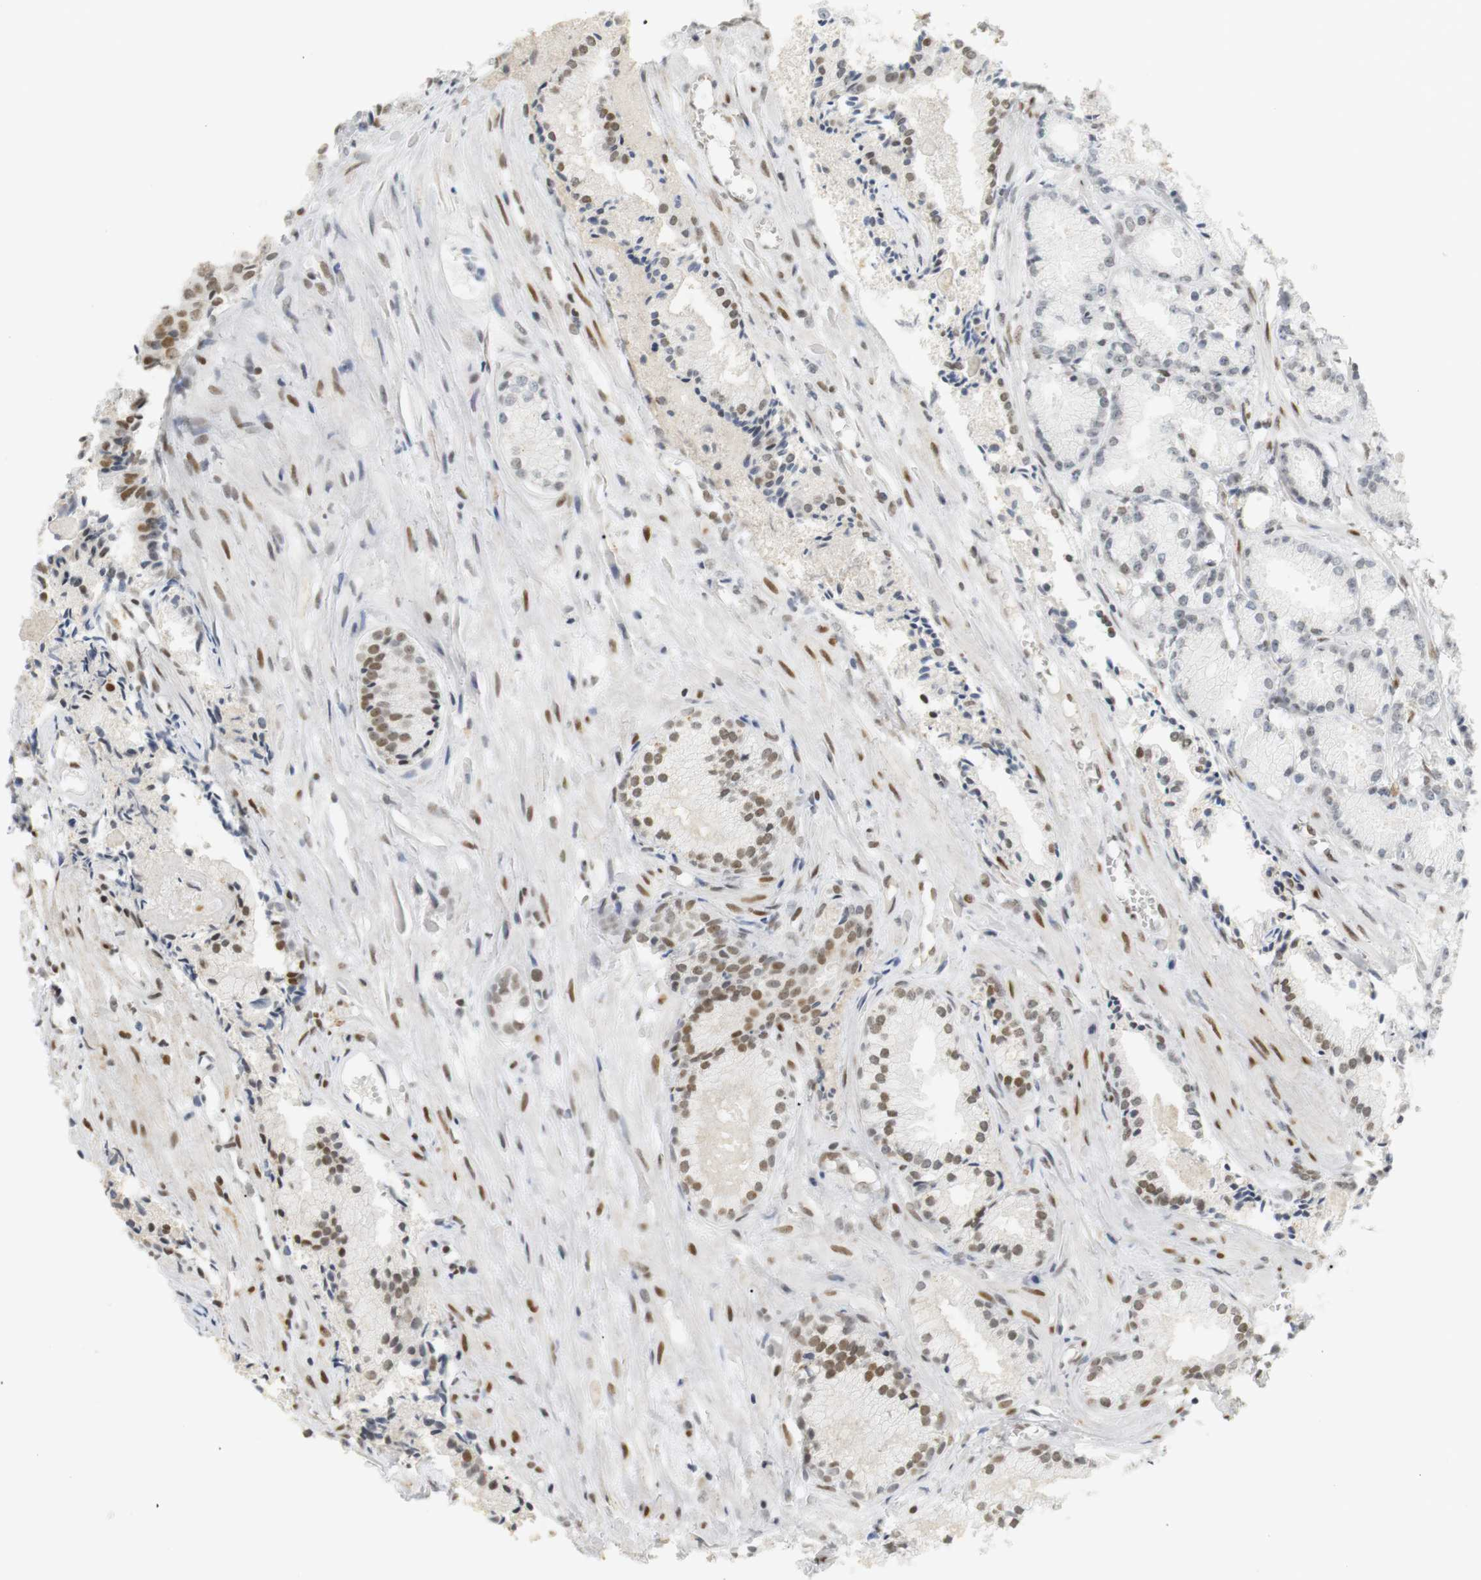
{"staining": {"intensity": "moderate", "quantity": ">75%", "location": "nuclear"}, "tissue": "prostate cancer", "cell_type": "Tumor cells", "image_type": "cancer", "snomed": [{"axis": "morphology", "description": "Adenocarcinoma, Low grade"}, {"axis": "topography", "description": "Prostate"}], "caption": "Low-grade adenocarcinoma (prostate) tissue displays moderate nuclear staining in approximately >75% of tumor cells, visualized by immunohistochemistry.", "gene": "BMI1", "patient": {"sex": "male", "age": 72}}